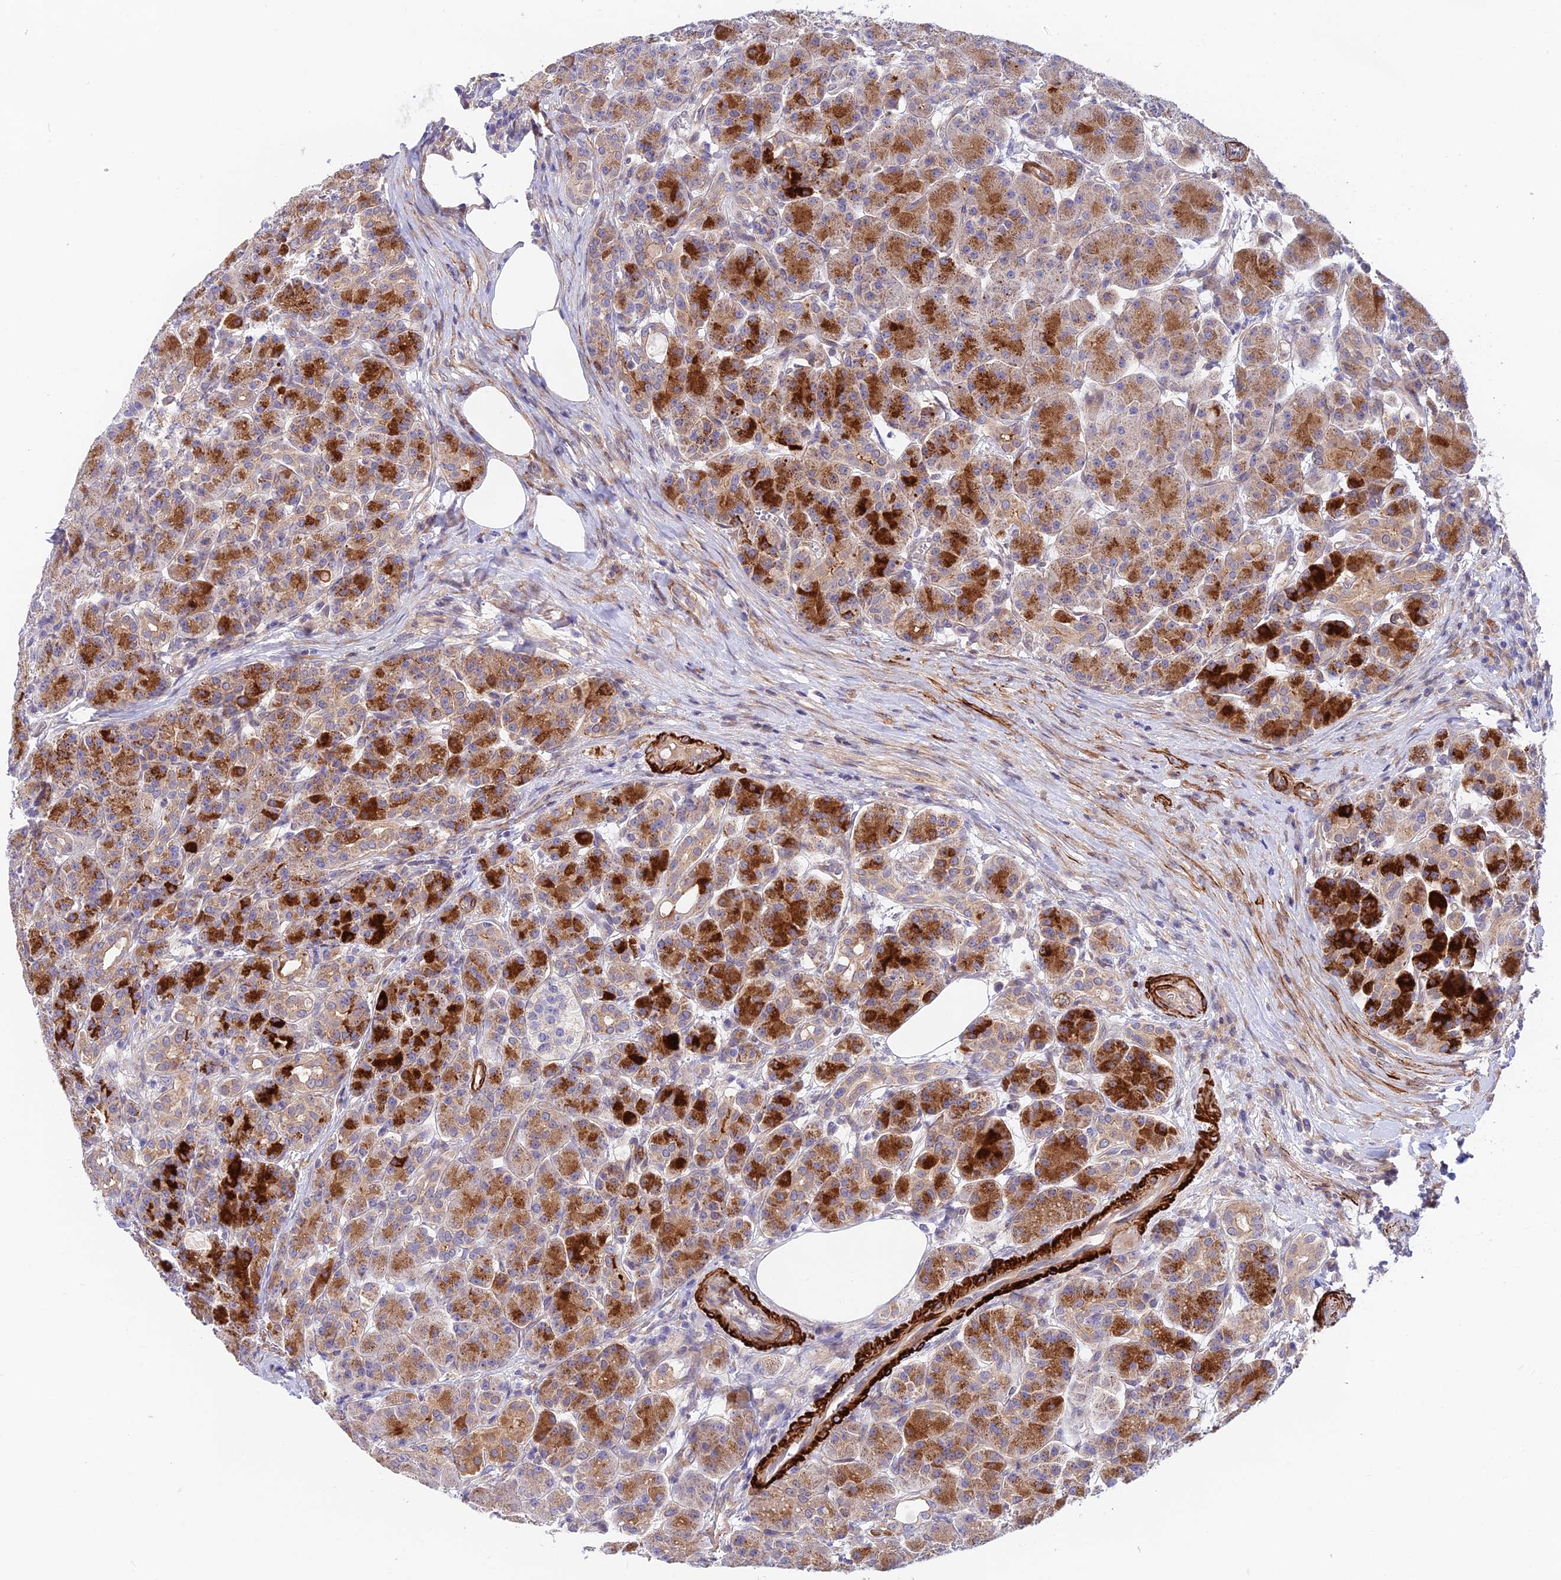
{"staining": {"intensity": "strong", "quantity": ">75%", "location": "cytoplasmic/membranous"}, "tissue": "pancreas", "cell_type": "Exocrine glandular cells", "image_type": "normal", "snomed": [{"axis": "morphology", "description": "Normal tissue, NOS"}, {"axis": "topography", "description": "Pancreas"}], "caption": "Pancreas stained with immunohistochemistry shows strong cytoplasmic/membranous positivity in about >75% of exocrine glandular cells. Nuclei are stained in blue.", "gene": "ANKRD50", "patient": {"sex": "male", "age": 63}}